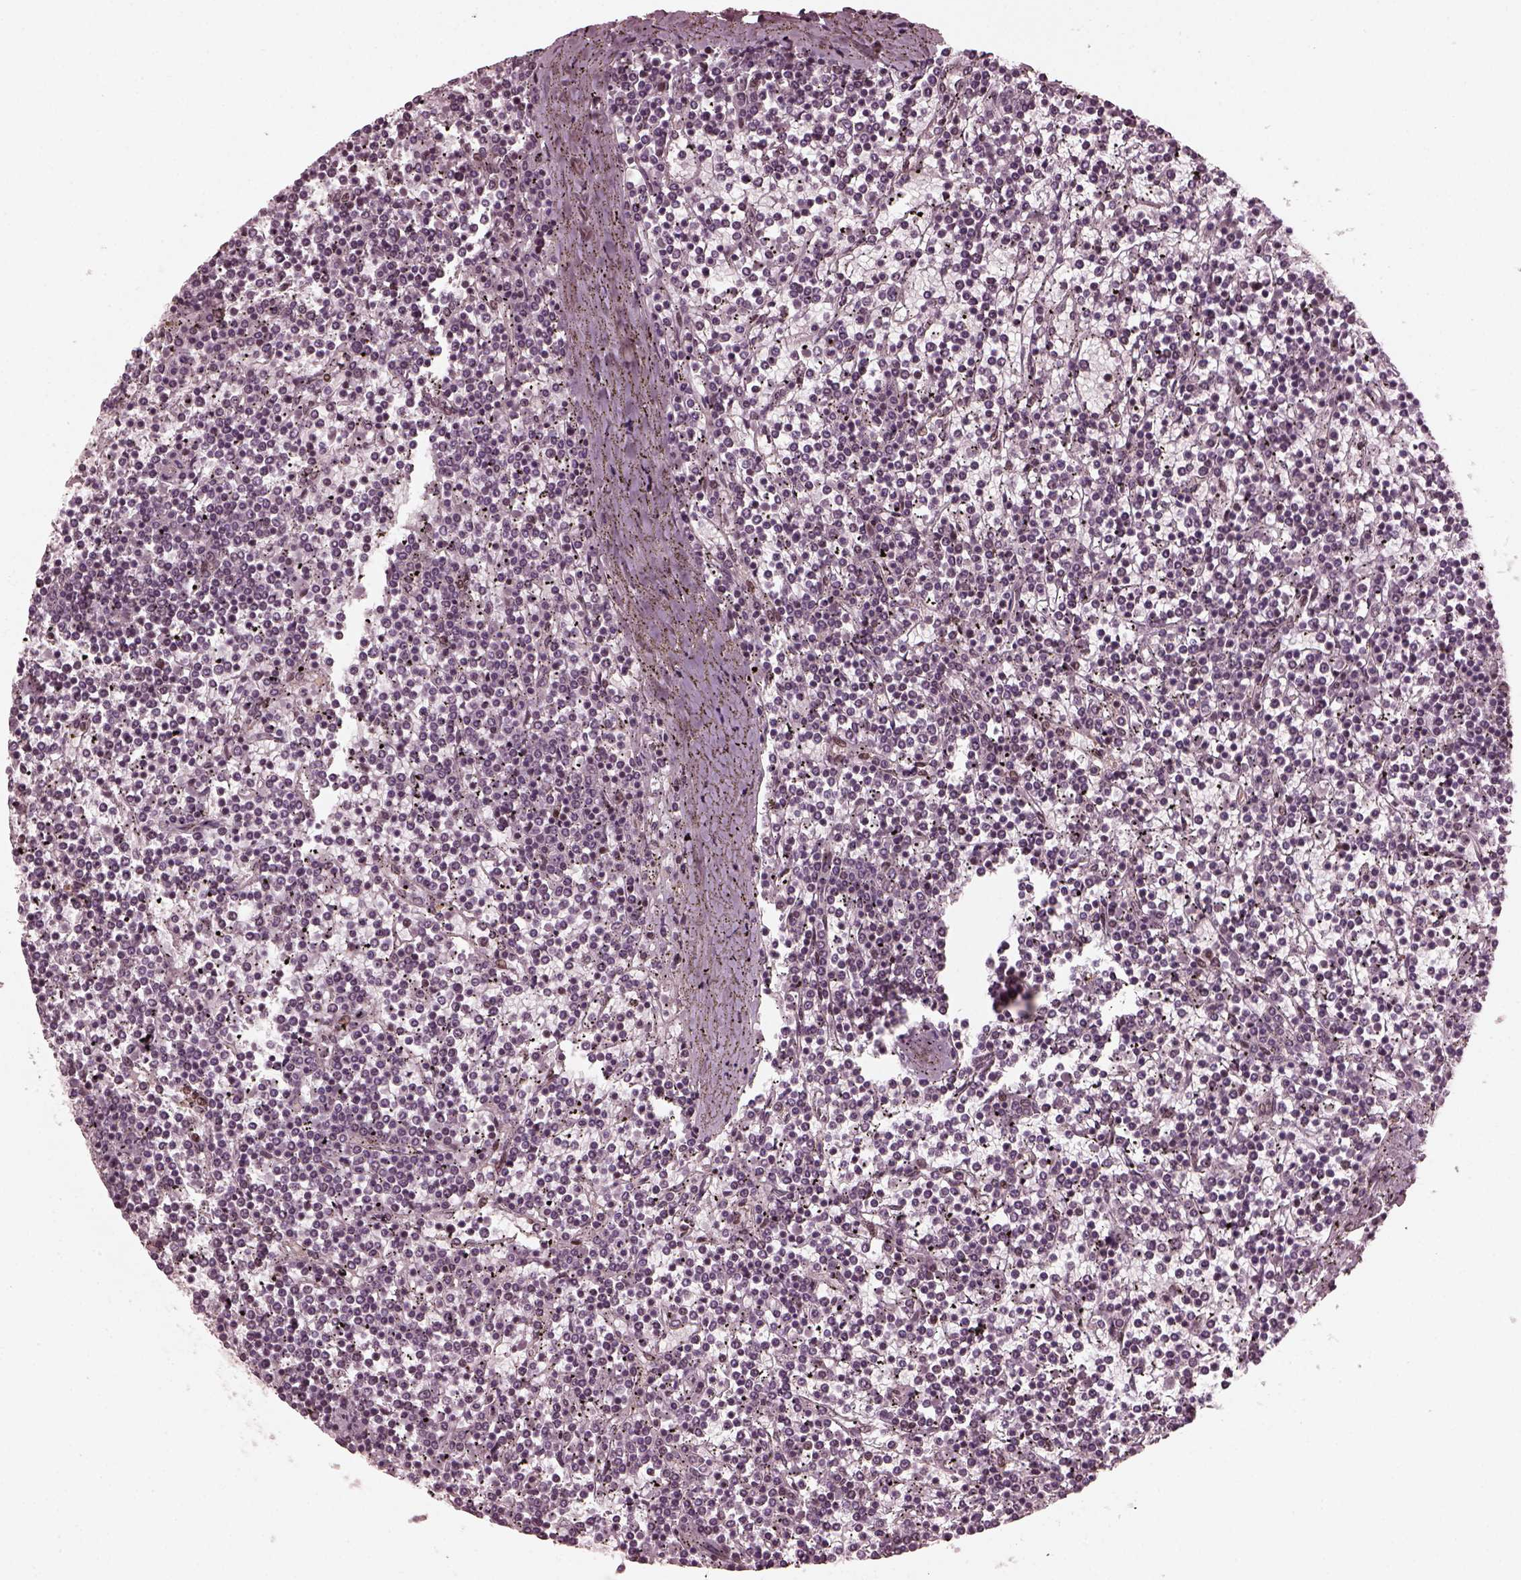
{"staining": {"intensity": "negative", "quantity": "none", "location": "none"}, "tissue": "lymphoma", "cell_type": "Tumor cells", "image_type": "cancer", "snomed": [{"axis": "morphology", "description": "Malignant lymphoma, non-Hodgkin's type, Low grade"}, {"axis": "topography", "description": "Spleen"}], "caption": "A micrograph of low-grade malignant lymphoma, non-Hodgkin's type stained for a protein exhibits no brown staining in tumor cells. (DAB (3,3'-diaminobenzidine) immunohistochemistry (IHC), high magnification).", "gene": "TRIB3", "patient": {"sex": "female", "age": 19}}